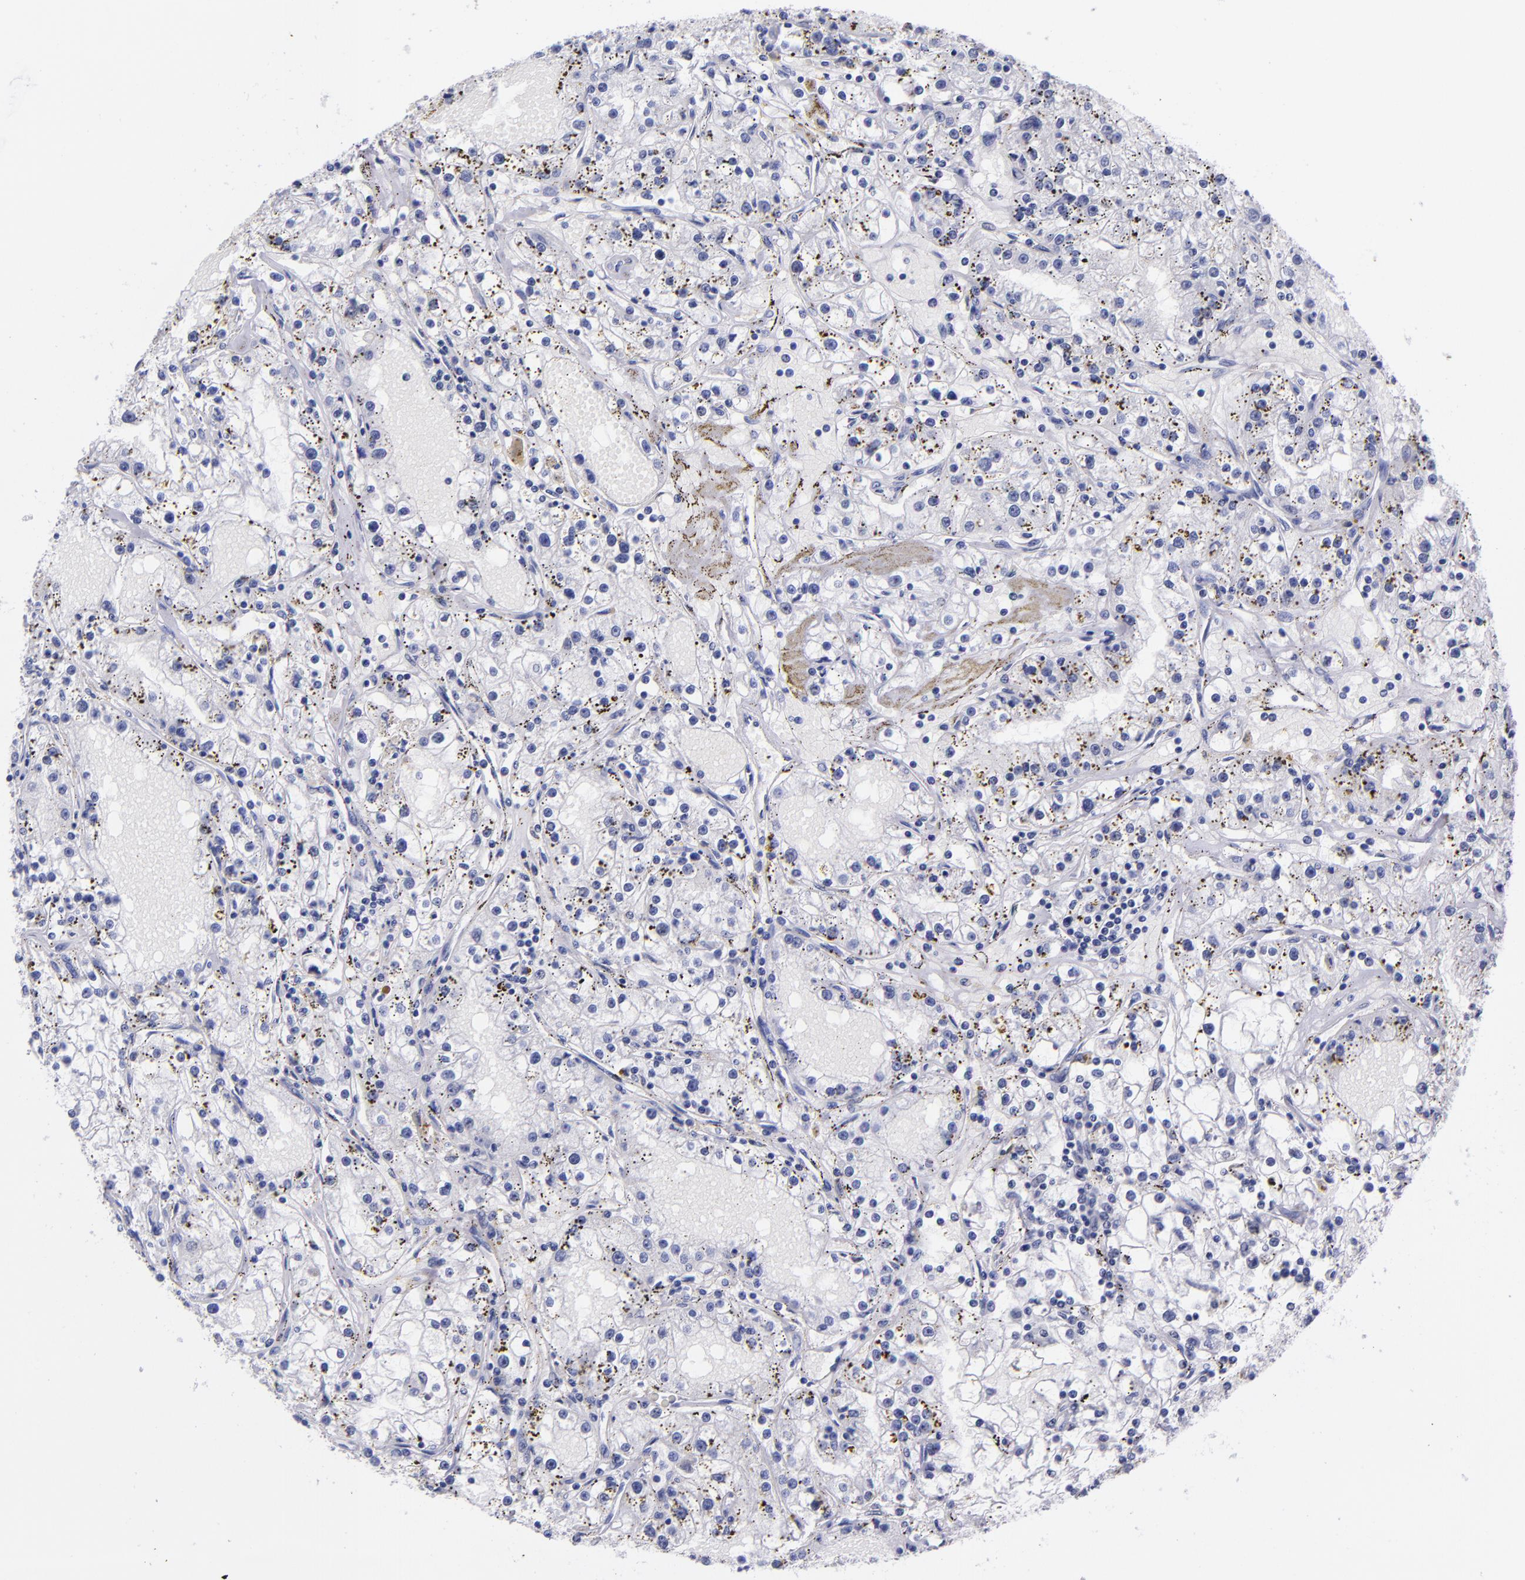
{"staining": {"intensity": "negative", "quantity": "none", "location": "none"}, "tissue": "renal cancer", "cell_type": "Tumor cells", "image_type": "cancer", "snomed": [{"axis": "morphology", "description": "Adenocarcinoma, NOS"}, {"axis": "topography", "description": "Kidney"}], "caption": "DAB immunohistochemical staining of adenocarcinoma (renal) exhibits no significant positivity in tumor cells.", "gene": "SV2A", "patient": {"sex": "male", "age": 56}}